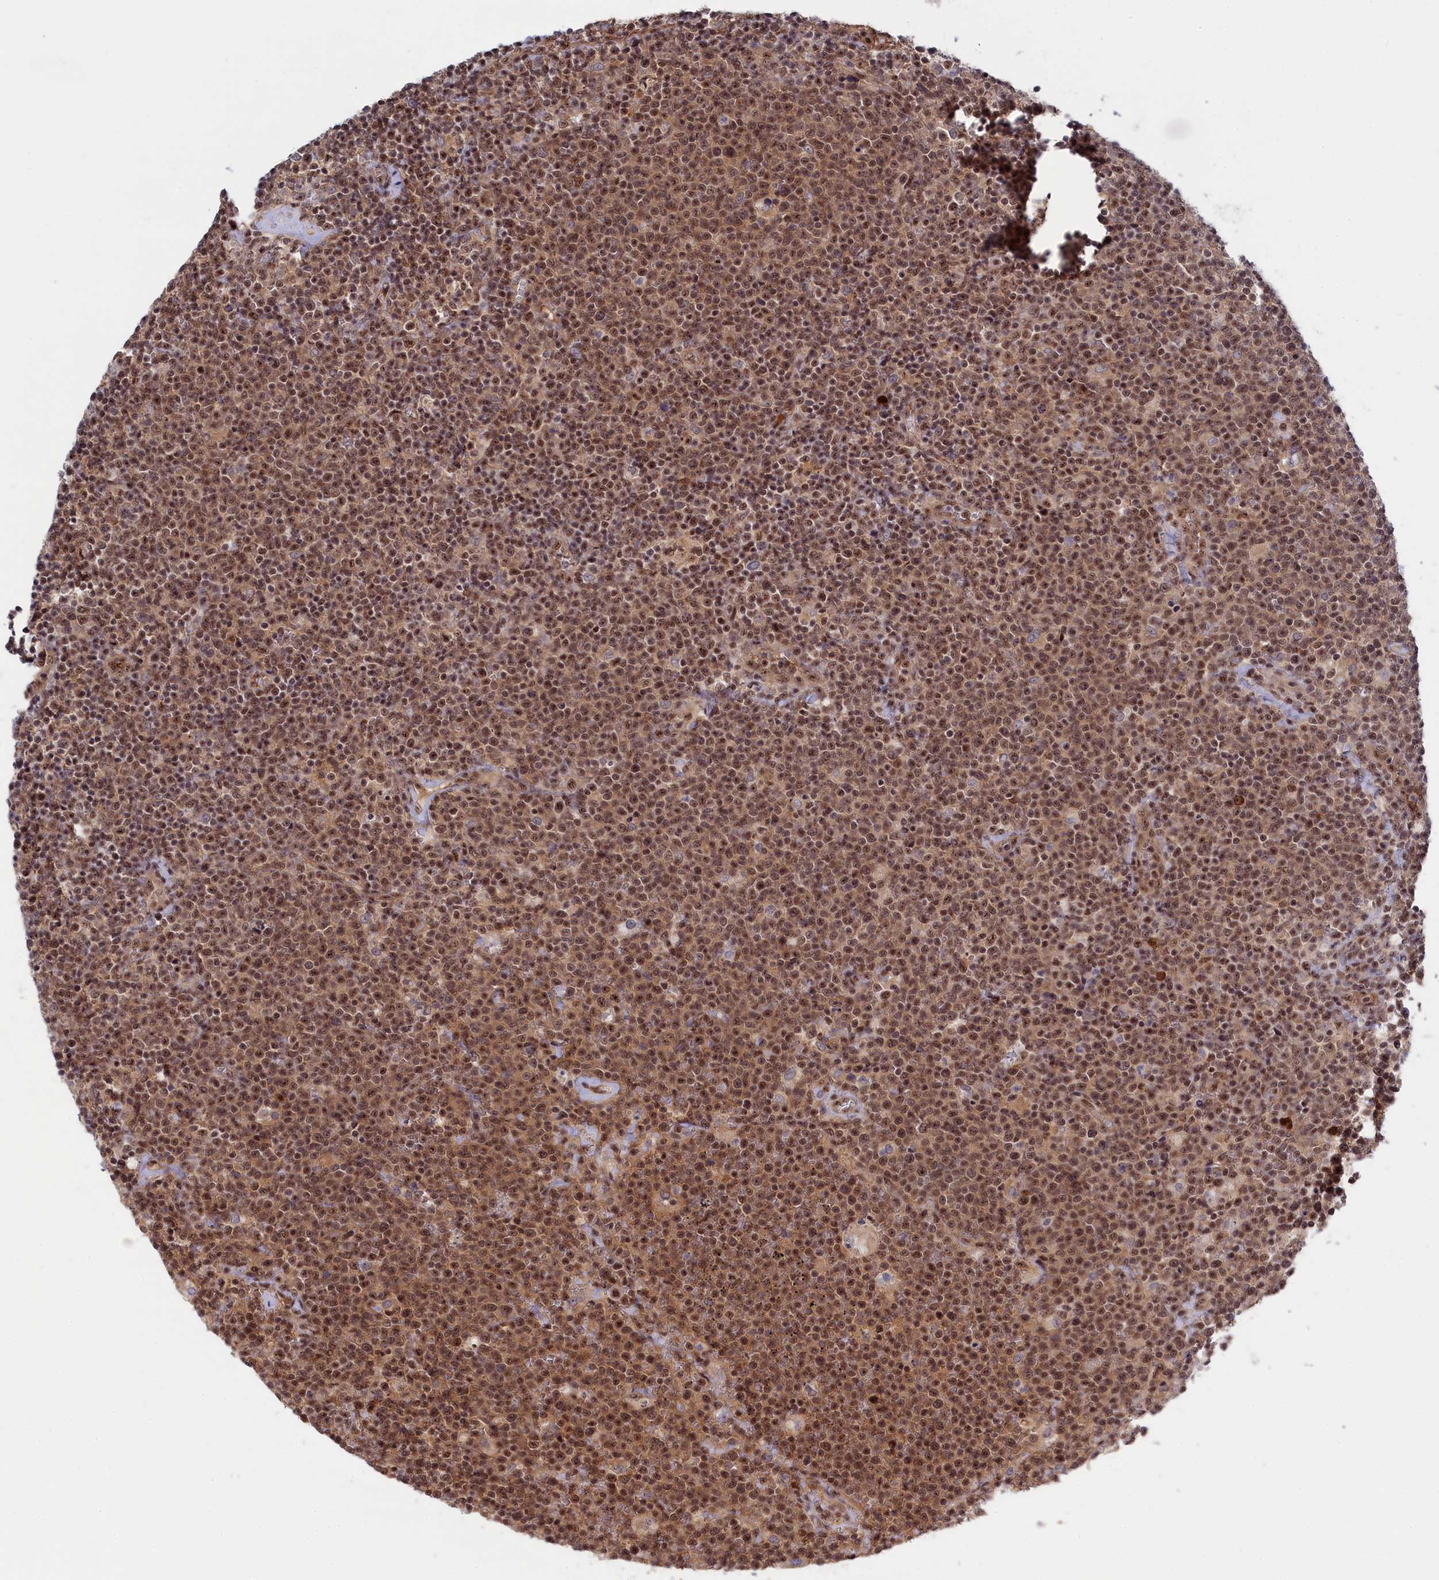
{"staining": {"intensity": "moderate", "quantity": ">75%", "location": "nuclear"}, "tissue": "lymphoma", "cell_type": "Tumor cells", "image_type": "cancer", "snomed": [{"axis": "morphology", "description": "Malignant lymphoma, non-Hodgkin's type, High grade"}, {"axis": "topography", "description": "Lymph node"}], "caption": "DAB (3,3'-diaminobenzidine) immunohistochemical staining of lymphoma reveals moderate nuclear protein positivity in approximately >75% of tumor cells.", "gene": "TAB1", "patient": {"sex": "male", "age": 61}}